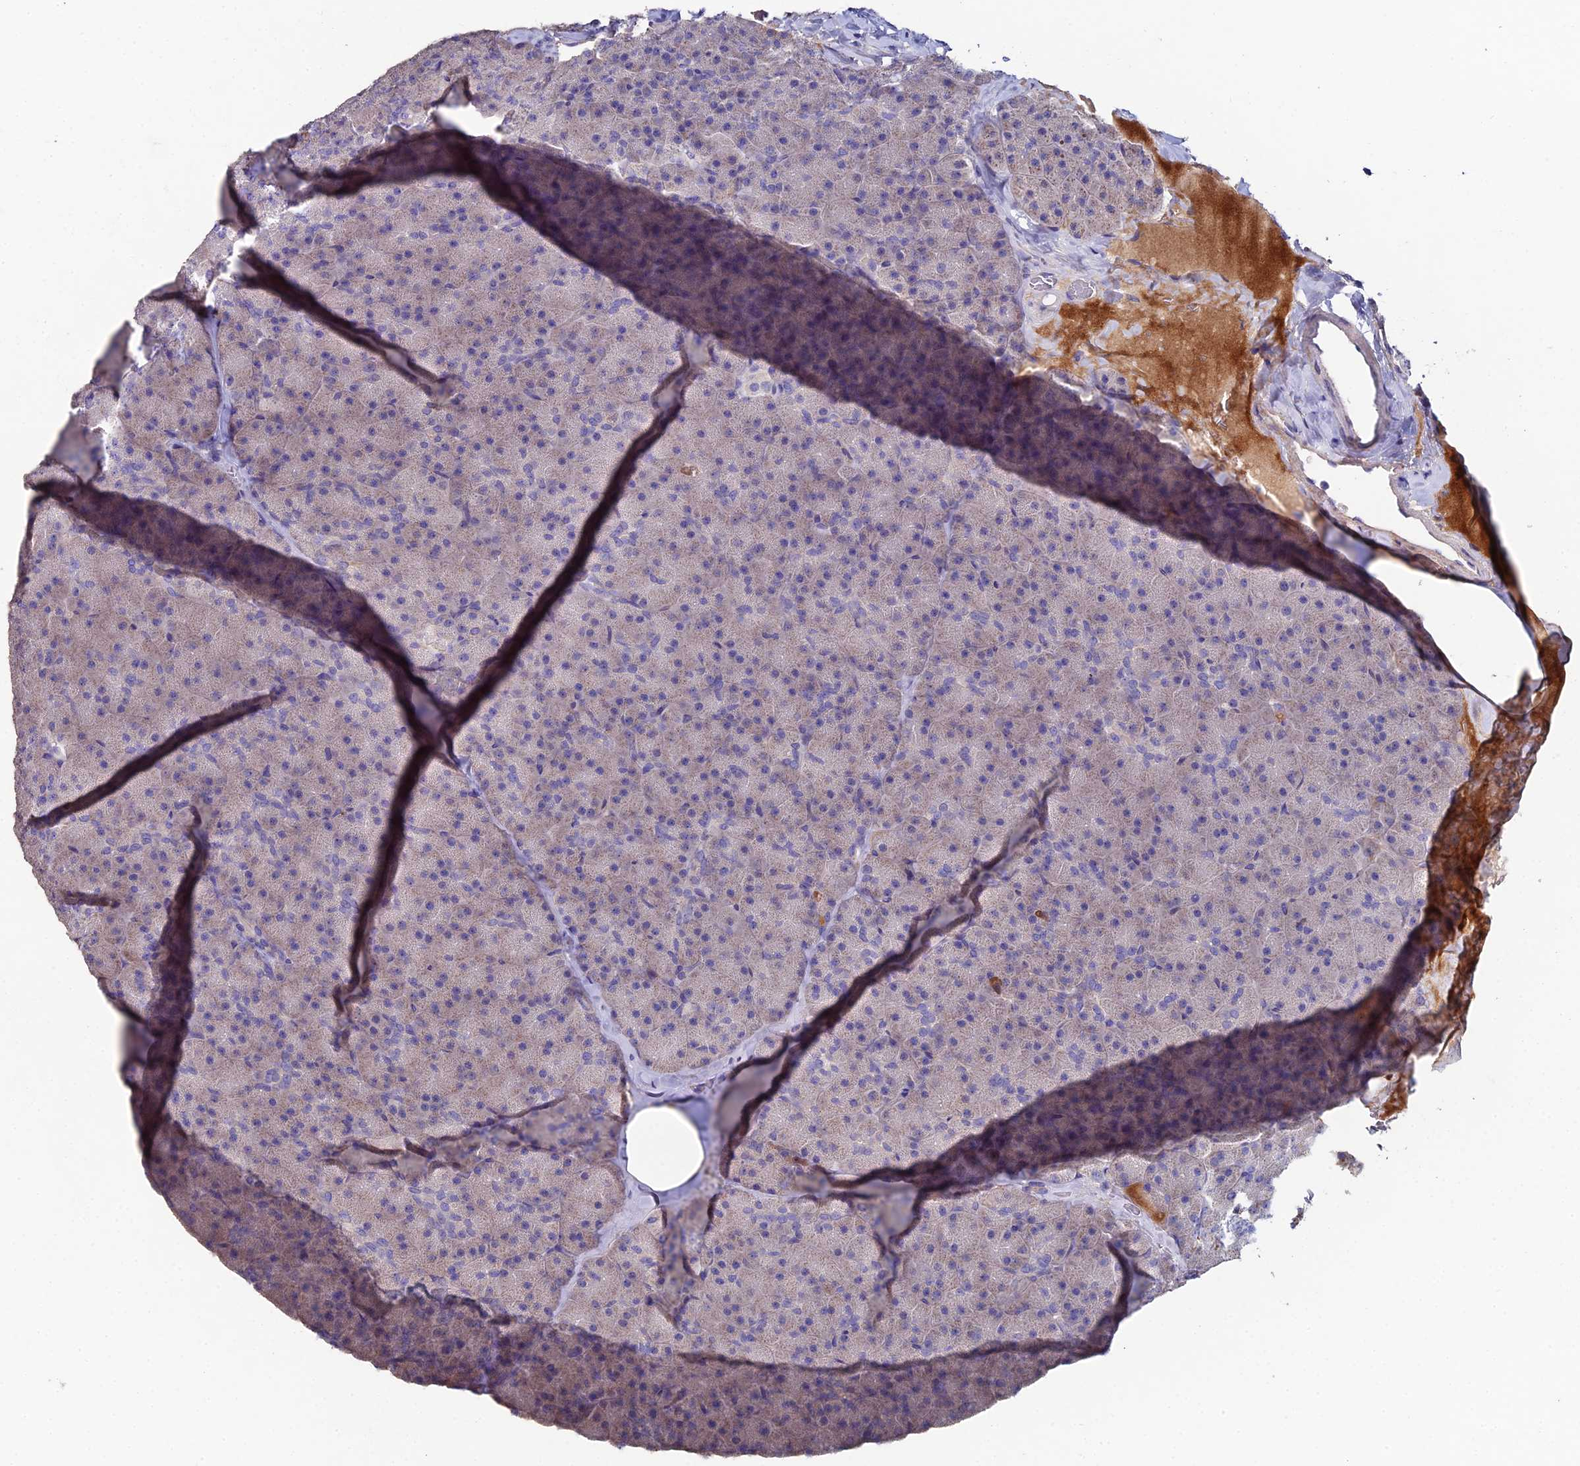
{"staining": {"intensity": "weak", "quantity": "<25%", "location": "cytoplasmic/membranous"}, "tissue": "pancreas", "cell_type": "Exocrine glandular cells", "image_type": "normal", "snomed": [{"axis": "morphology", "description": "Normal tissue, NOS"}, {"axis": "topography", "description": "Pancreas"}], "caption": "Micrograph shows no protein expression in exocrine glandular cells of benign pancreas. (Brightfield microscopy of DAB immunohistochemistry at high magnification).", "gene": "ESRRG", "patient": {"sex": "male", "age": 36}}